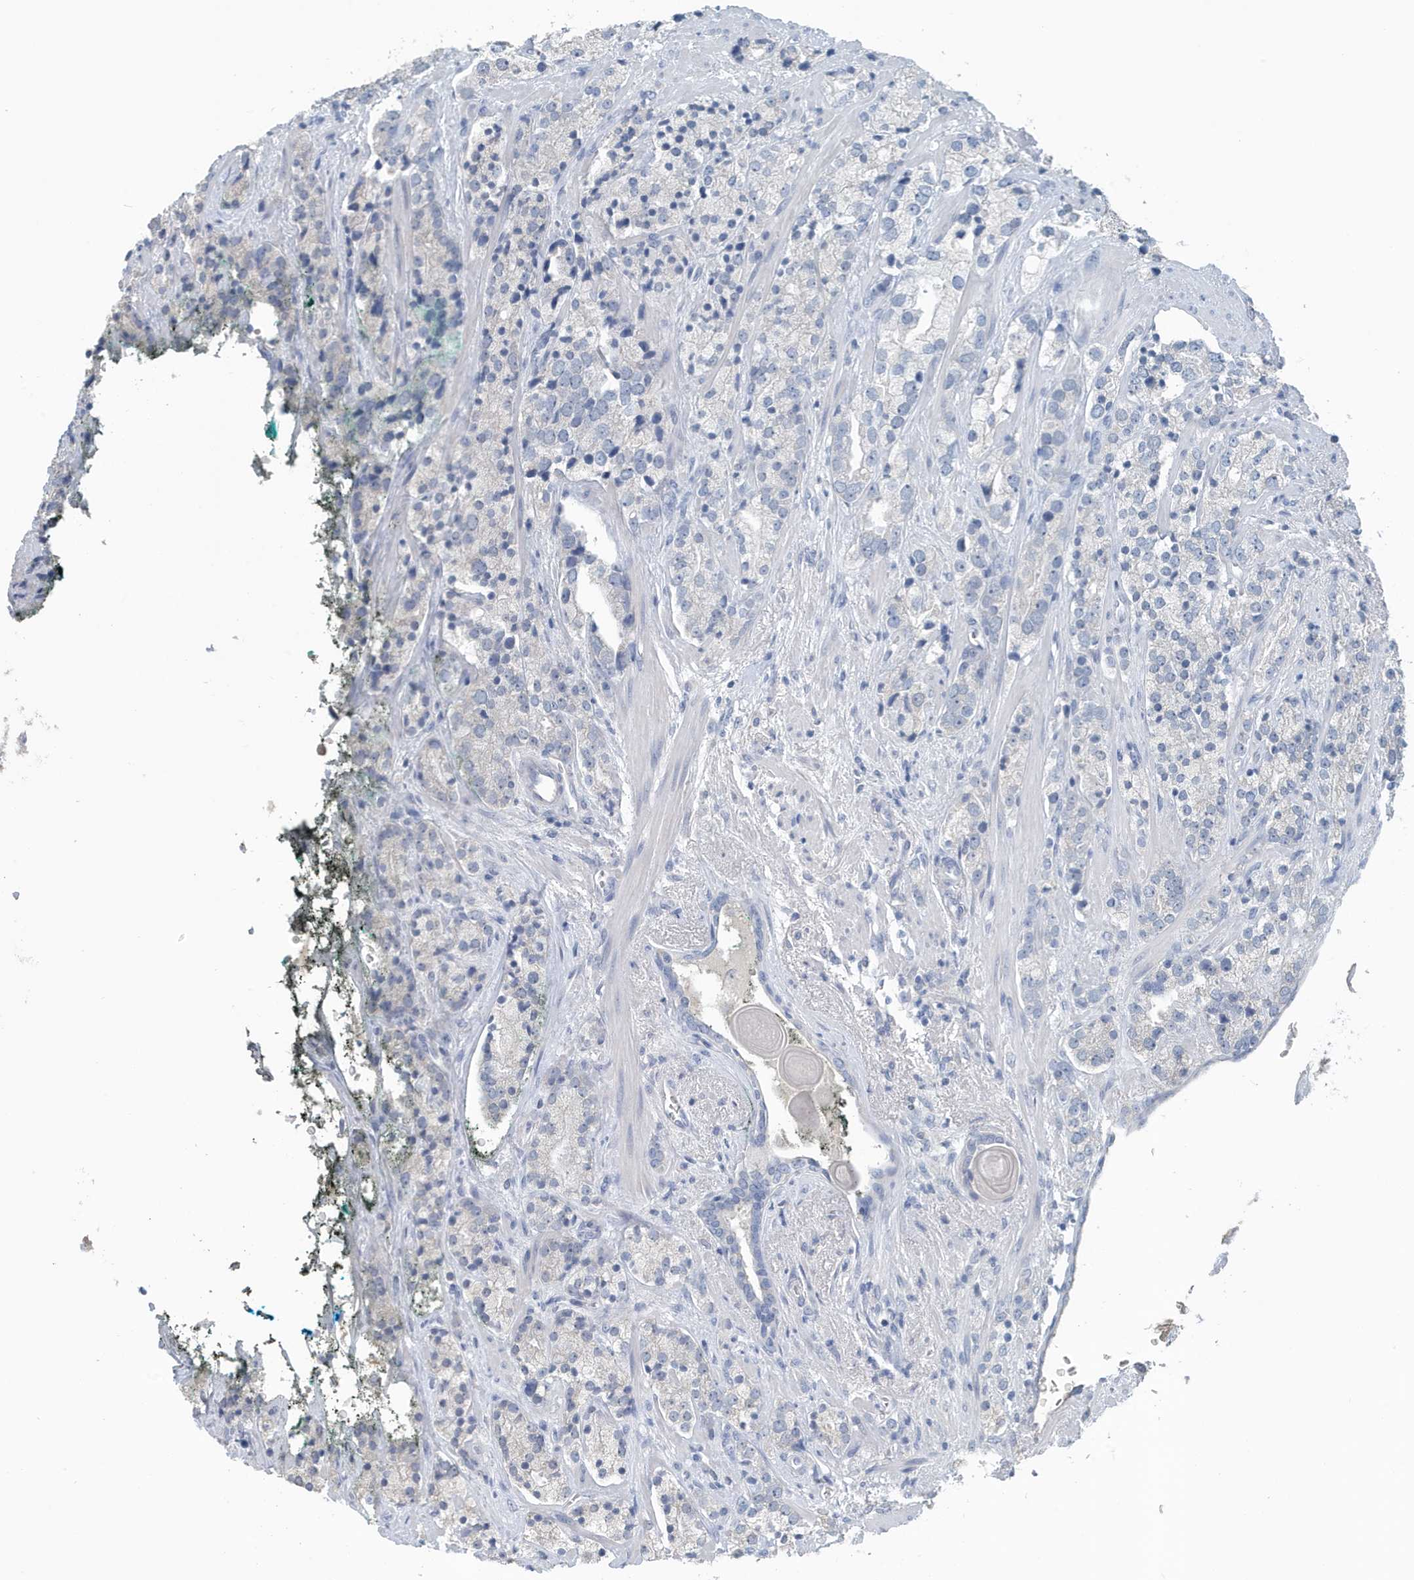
{"staining": {"intensity": "negative", "quantity": "none", "location": "none"}, "tissue": "prostate cancer", "cell_type": "Tumor cells", "image_type": "cancer", "snomed": [{"axis": "morphology", "description": "Adenocarcinoma, High grade"}, {"axis": "topography", "description": "Prostate"}], "caption": "There is no significant staining in tumor cells of prostate cancer.", "gene": "UGT2B4", "patient": {"sex": "male", "age": 71}}